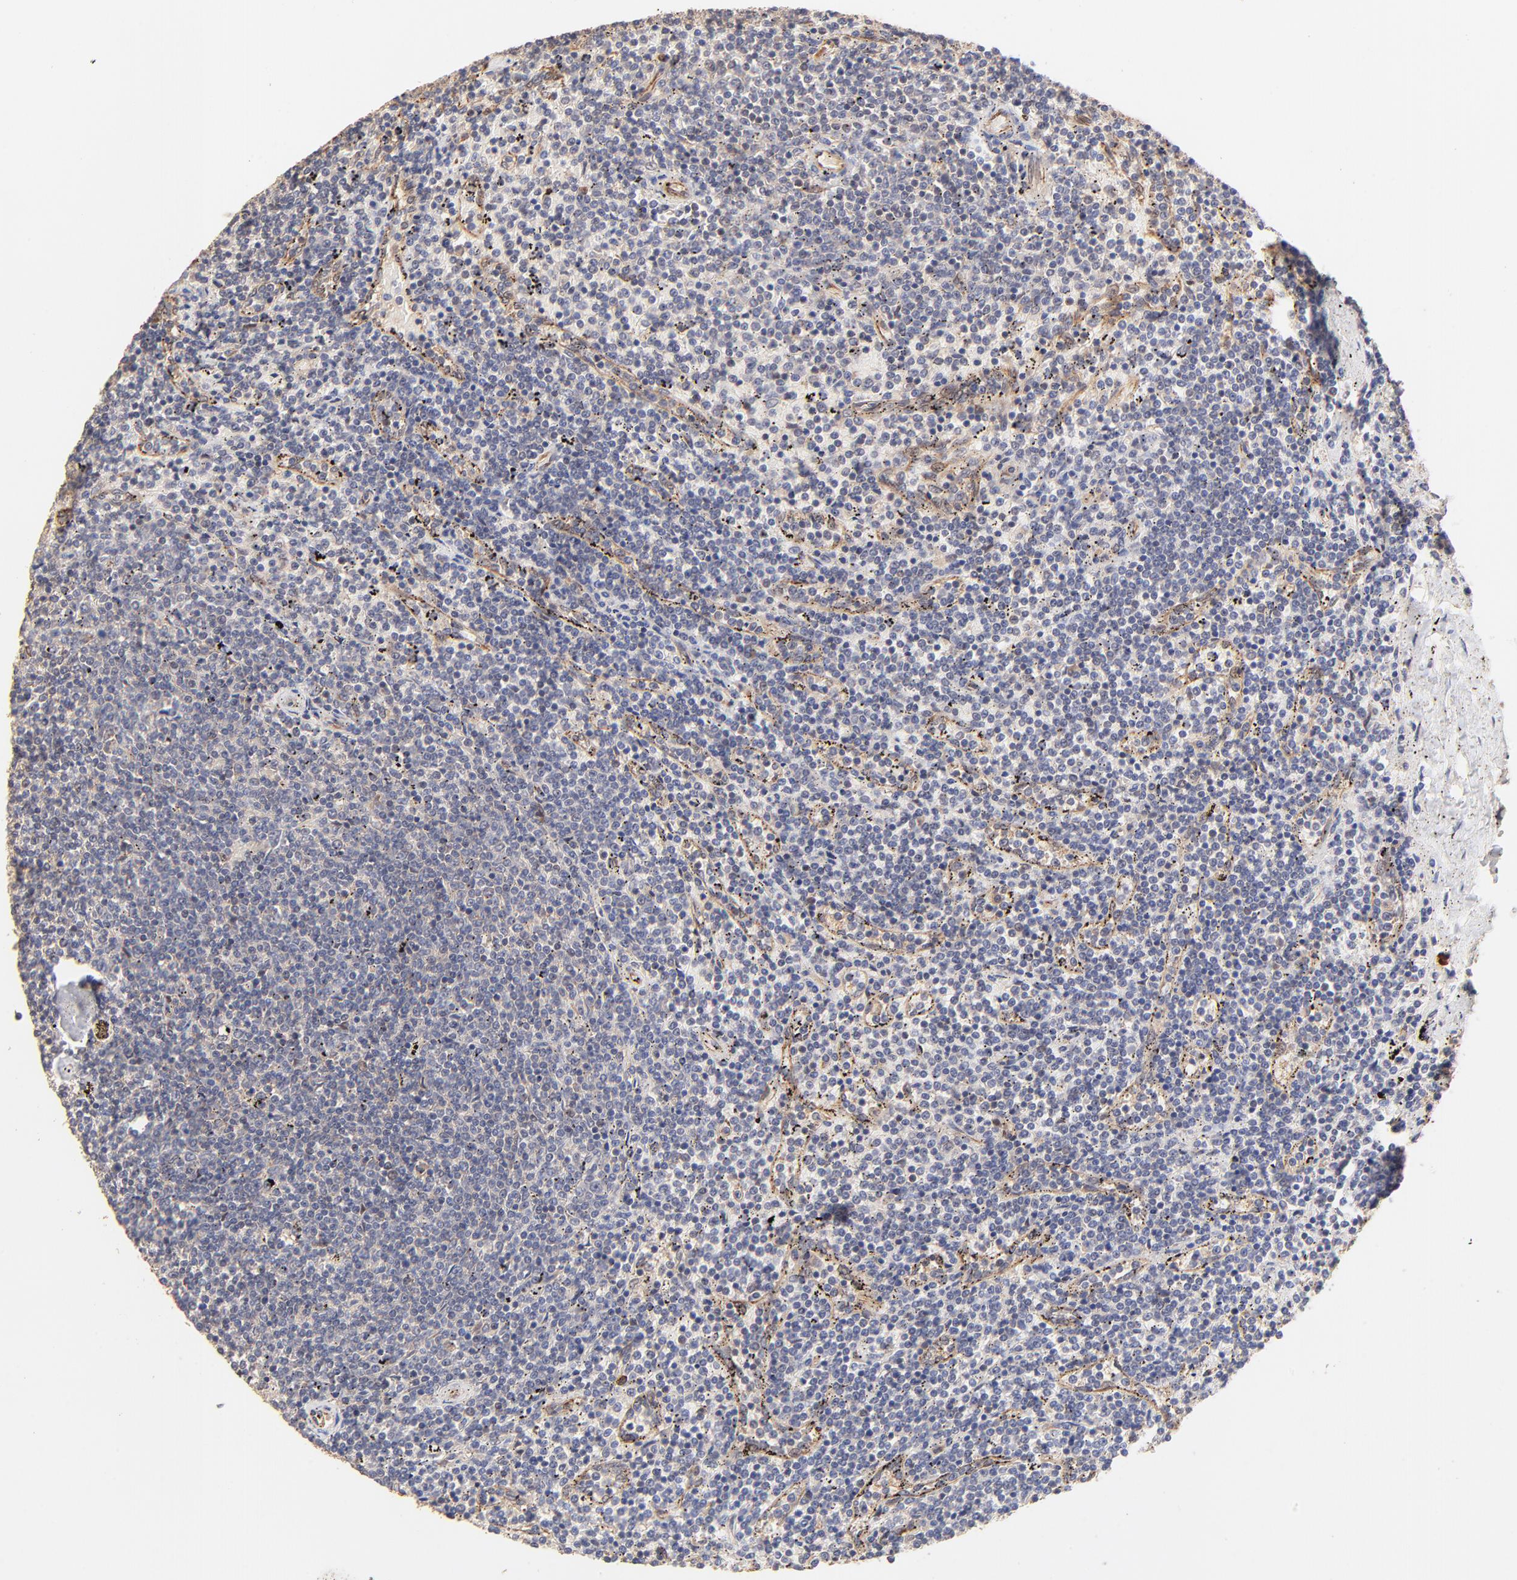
{"staining": {"intensity": "negative", "quantity": "none", "location": "none"}, "tissue": "lymphoma", "cell_type": "Tumor cells", "image_type": "cancer", "snomed": [{"axis": "morphology", "description": "Malignant lymphoma, non-Hodgkin's type, Low grade"}, {"axis": "topography", "description": "Spleen"}], "caption": "The photomicrograph demonstrates no significant positivity in tumor cells of lymphoma.", "gene": "TNFAIP3", "patient": {"sex": "female", "age": 50}}